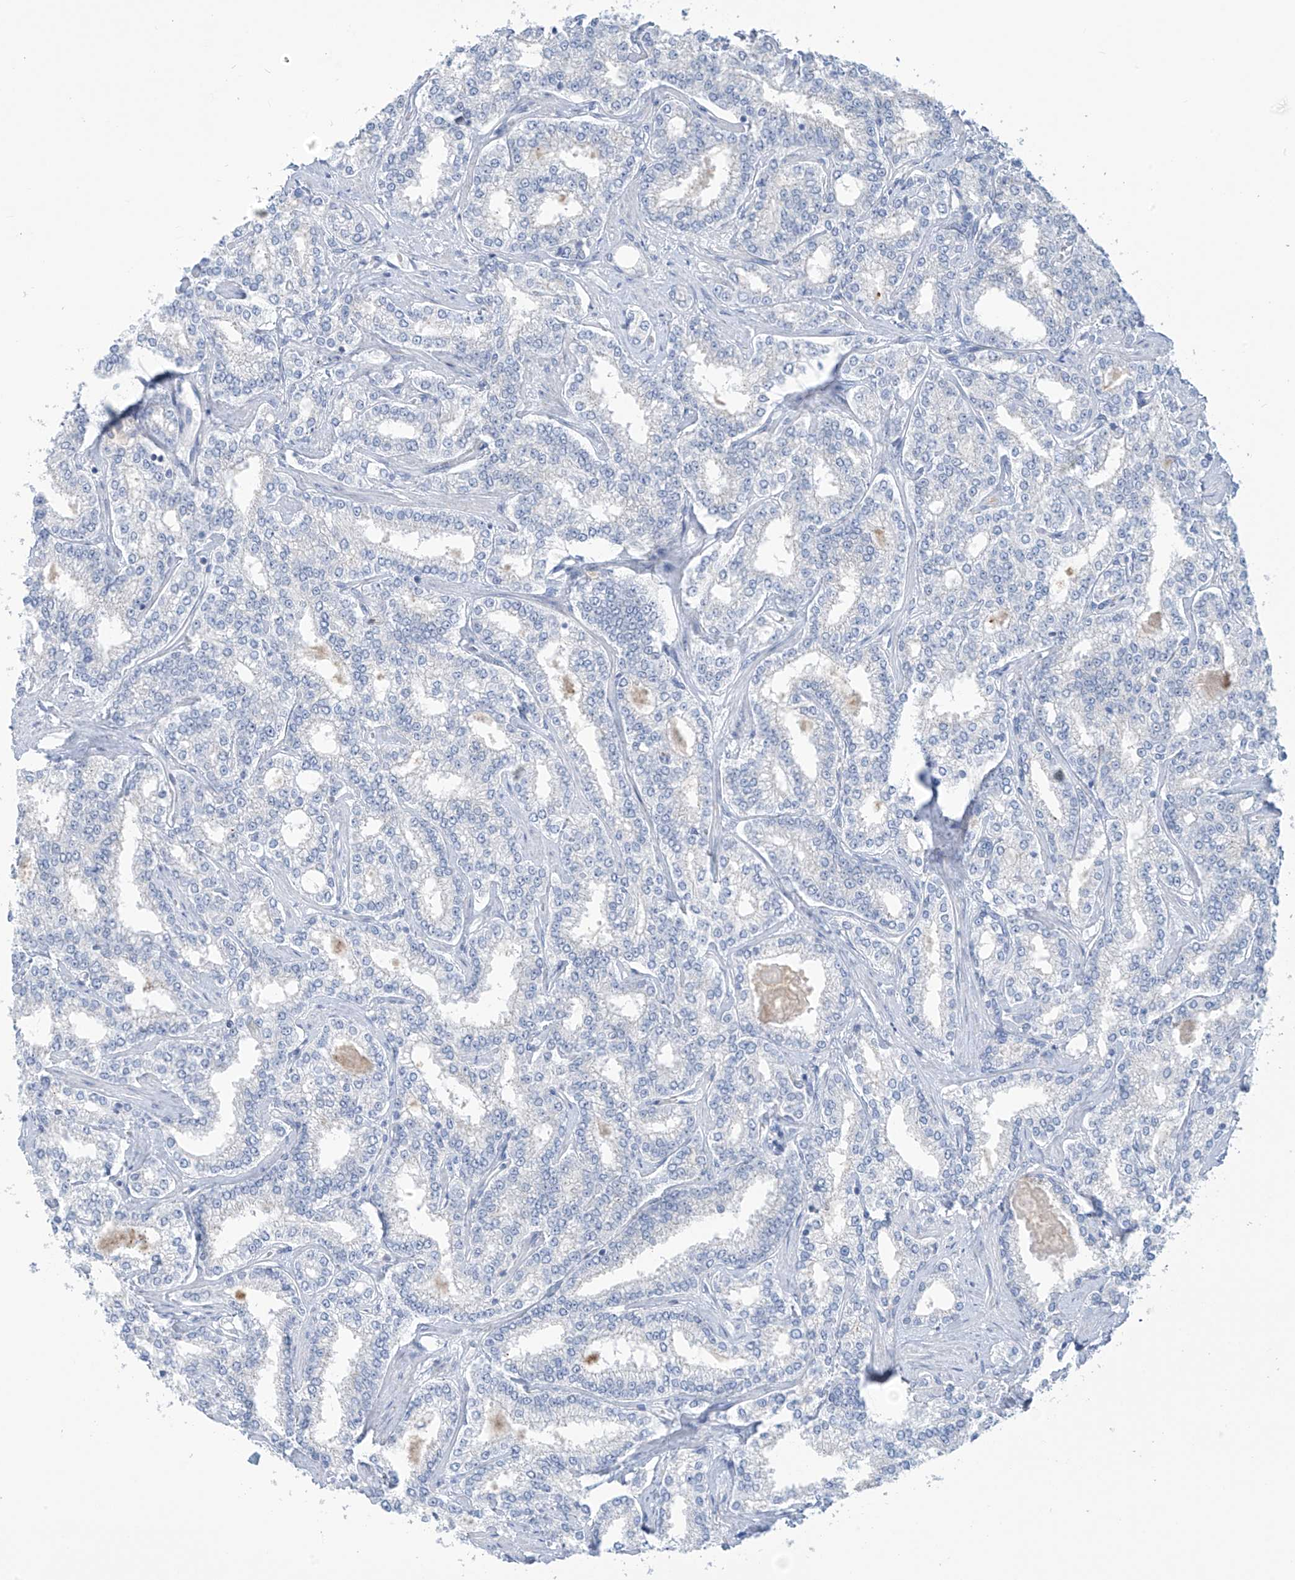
{"staining": {"intensity": "negative", "quantity": "none", "location": "none"}, "tissue": "prostate cancer", "cell_type": "Tumor cells", "image_type": "cancer", "snomed": [{"axis": "morphology", "description": "Normal tissue, NOS"}, {"axis": "morphology", "description": "Adenocarcinoma, High grade"}, {"axis": "topography", "description": "Prostate"}], "caption": "Immunohistochemical staining of human prostate cancer shows no significant expression in tumor cells.", "gene": "FABP2", "patient": {"sex": "male", "age": 83}}